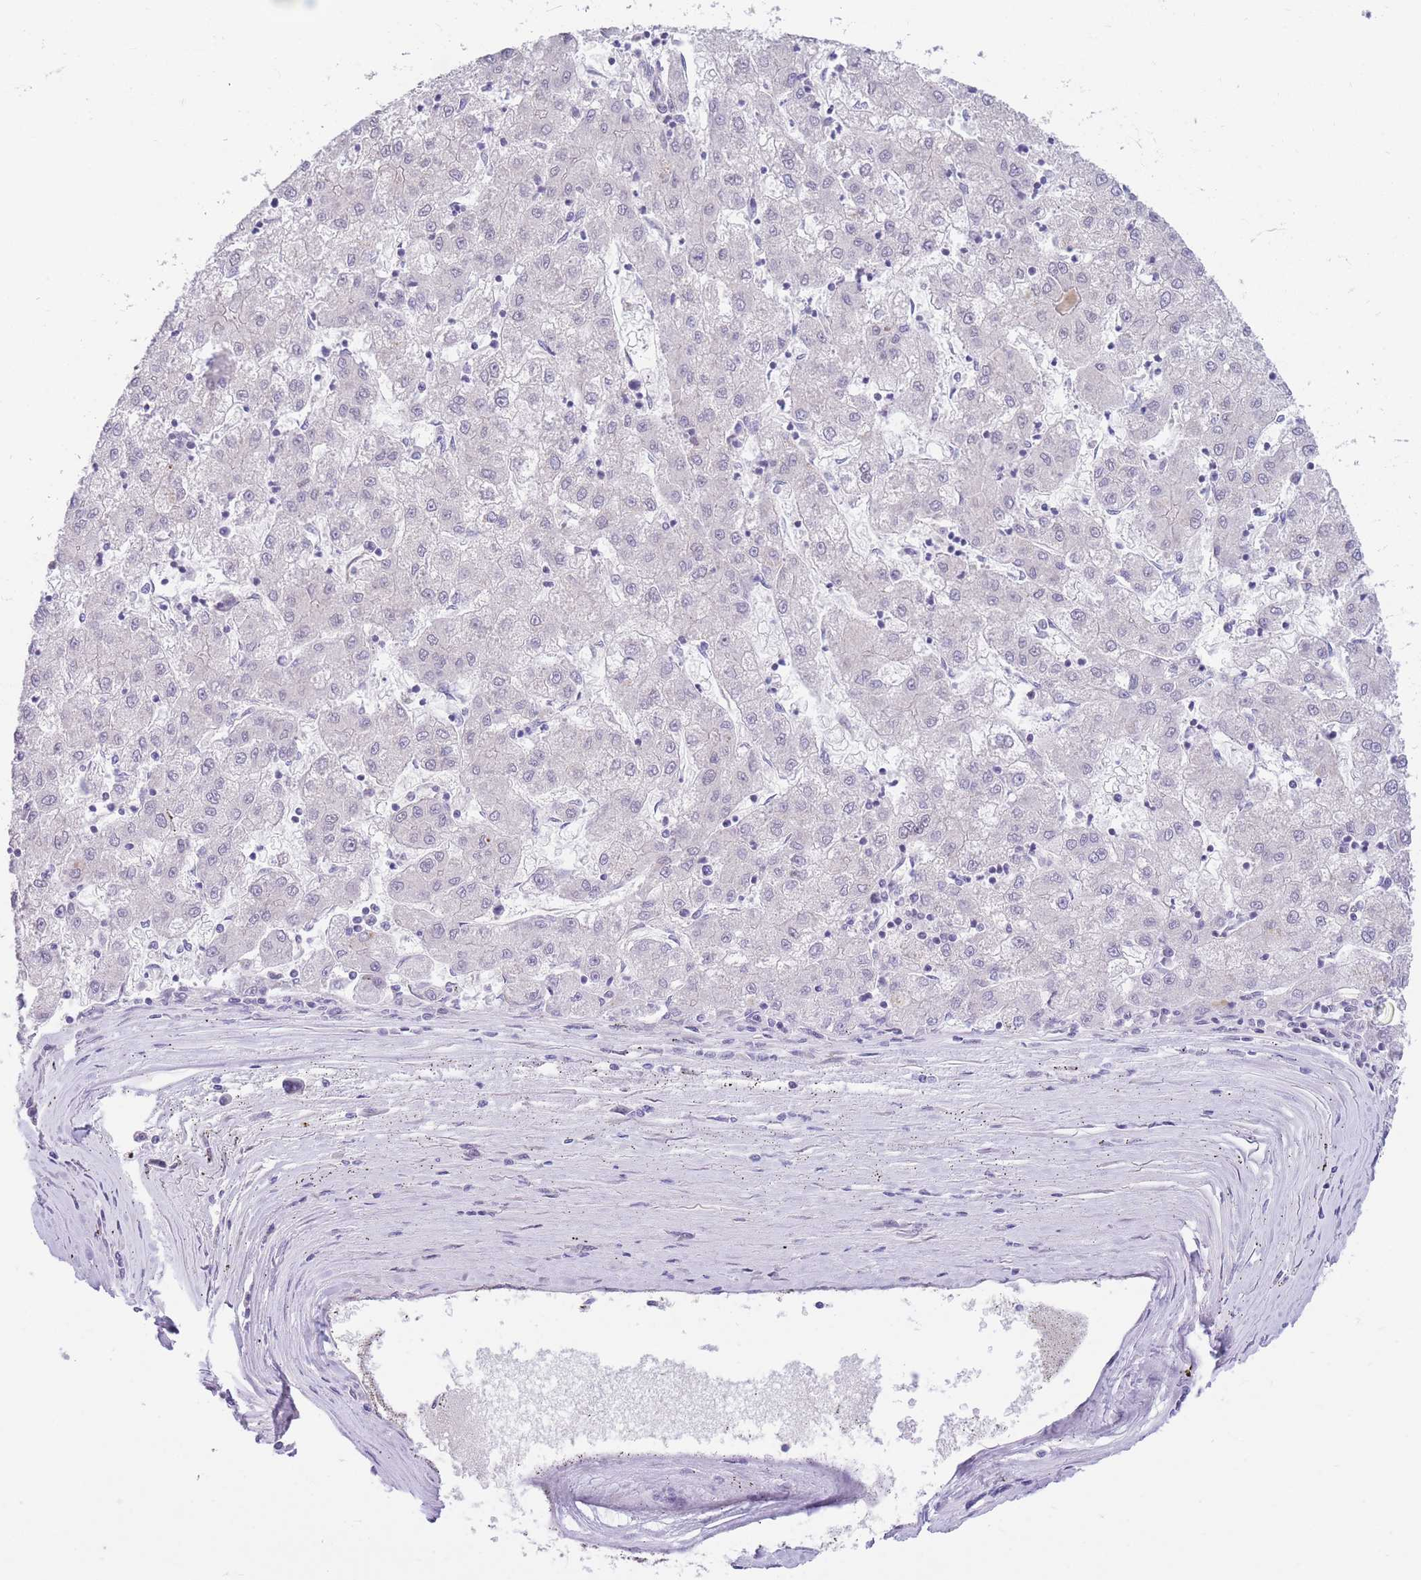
{"staining": {"intensity": "negative", "quantity": "none", "location": "none"}, "tissue": "liver cancer", "cell_type": "Tumor cells", "image_type": "cancer", "snomed": [{"axis": "morphology", "description": "Carcinoma, Hepatocellular, NOS"}, {"axis": "topography", "description": "Liver"}], "caption": "This is an IHC photomicrograph of liver cancer (hepatocellular carcinoma). There is no staining in tumor cells.", "gene": "SHCBP1", "patient": {"sex": "male", "age": 72}}